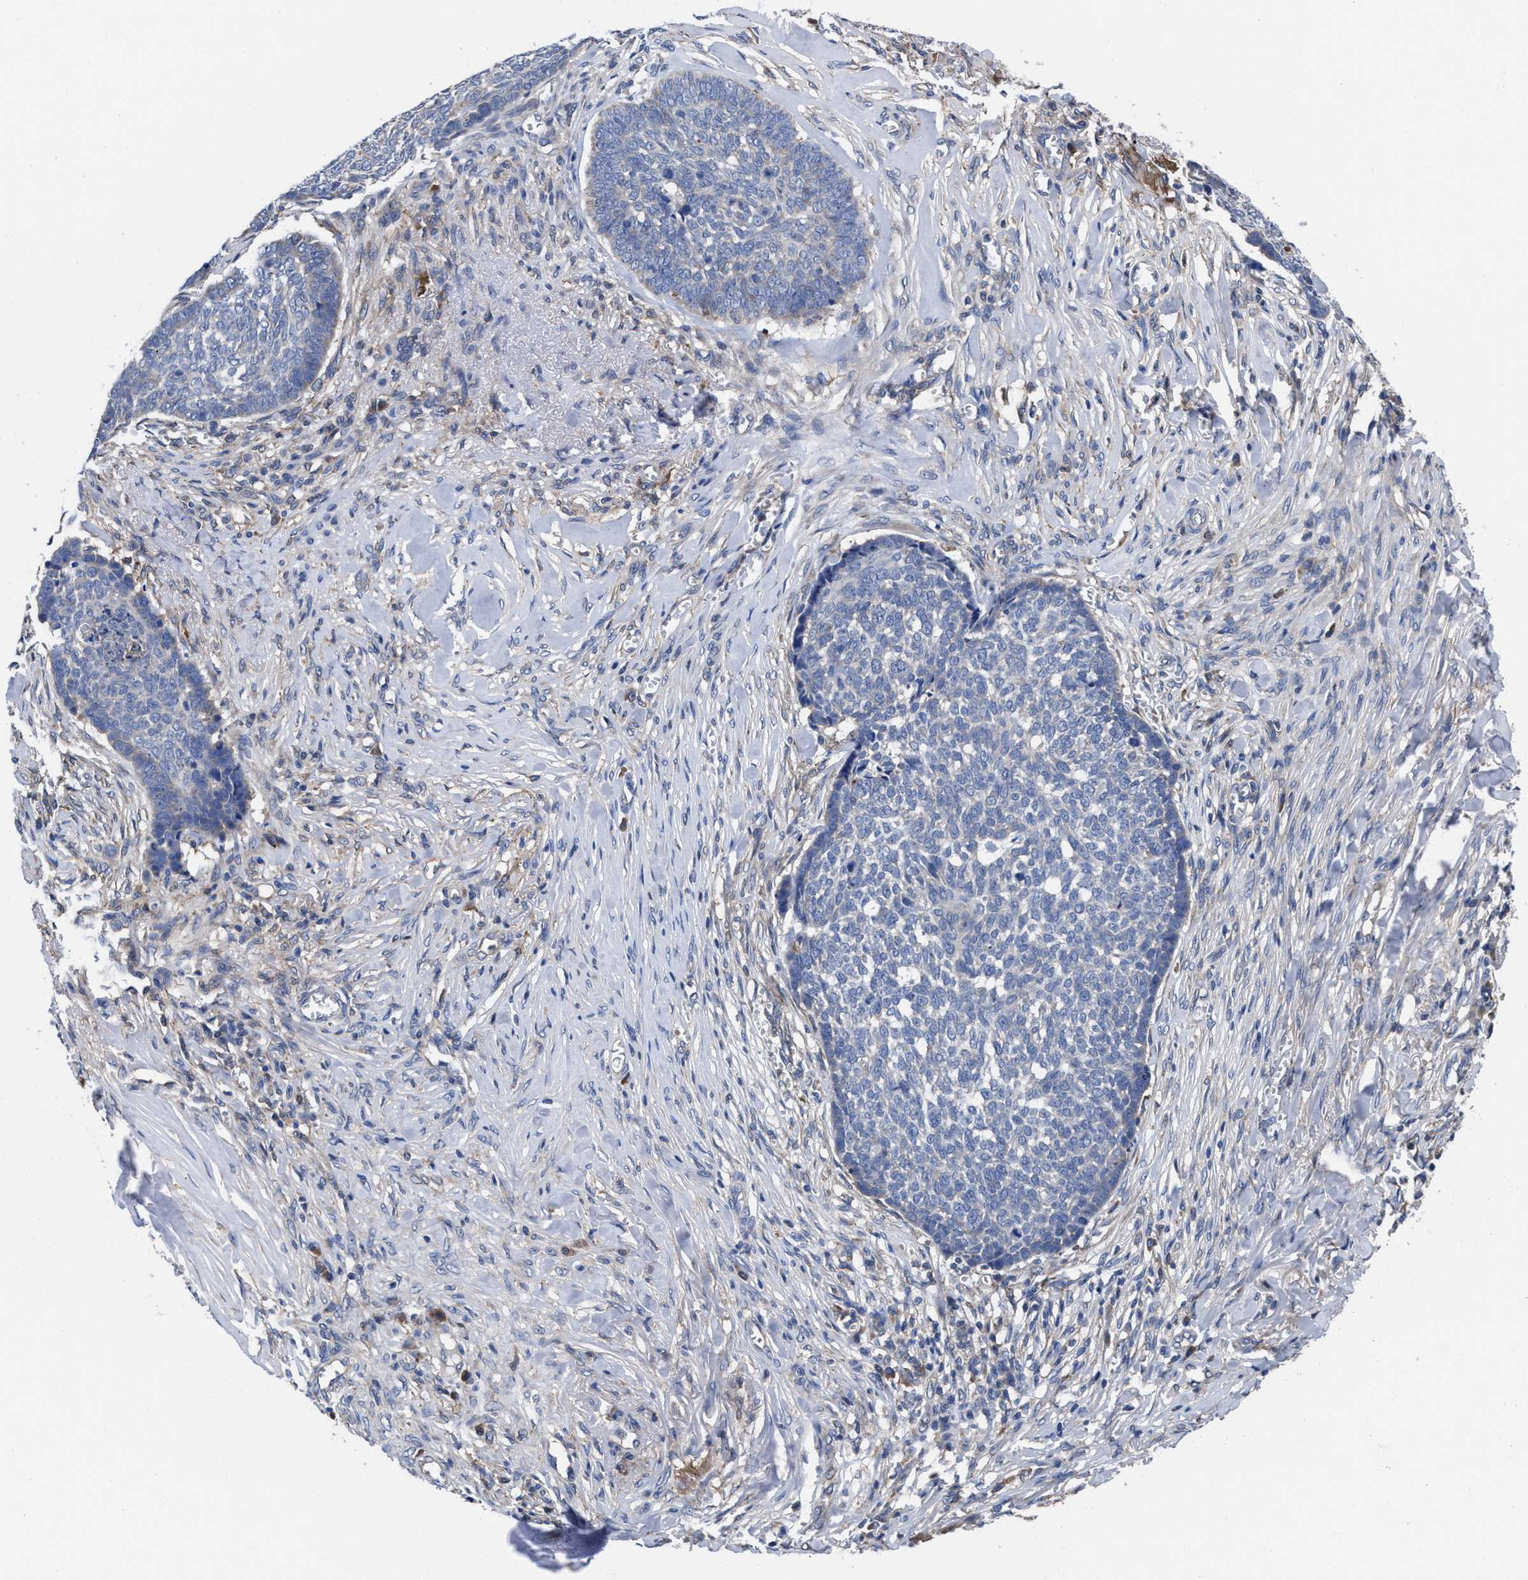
{"staining": {"intensity": "negative", "quantity": "none", "location": "none"}, "tissue": "skin cancer", "cell_type": "Tumor cells", "image_type": "cancer", "snomed": [{"axis": "morphology", "description": "Basal cell carcinoma"}, {"axis": "topography", "description": "Skin"}], "caption": "High magnification brightfield microscopy of skin cancer stained with DAB (brown) and counterstained with hematoxylin (blue): tumor cells show no significant expression.", "gene": "TXNDC17", "patient": {"sex": "male", "age": 84}}